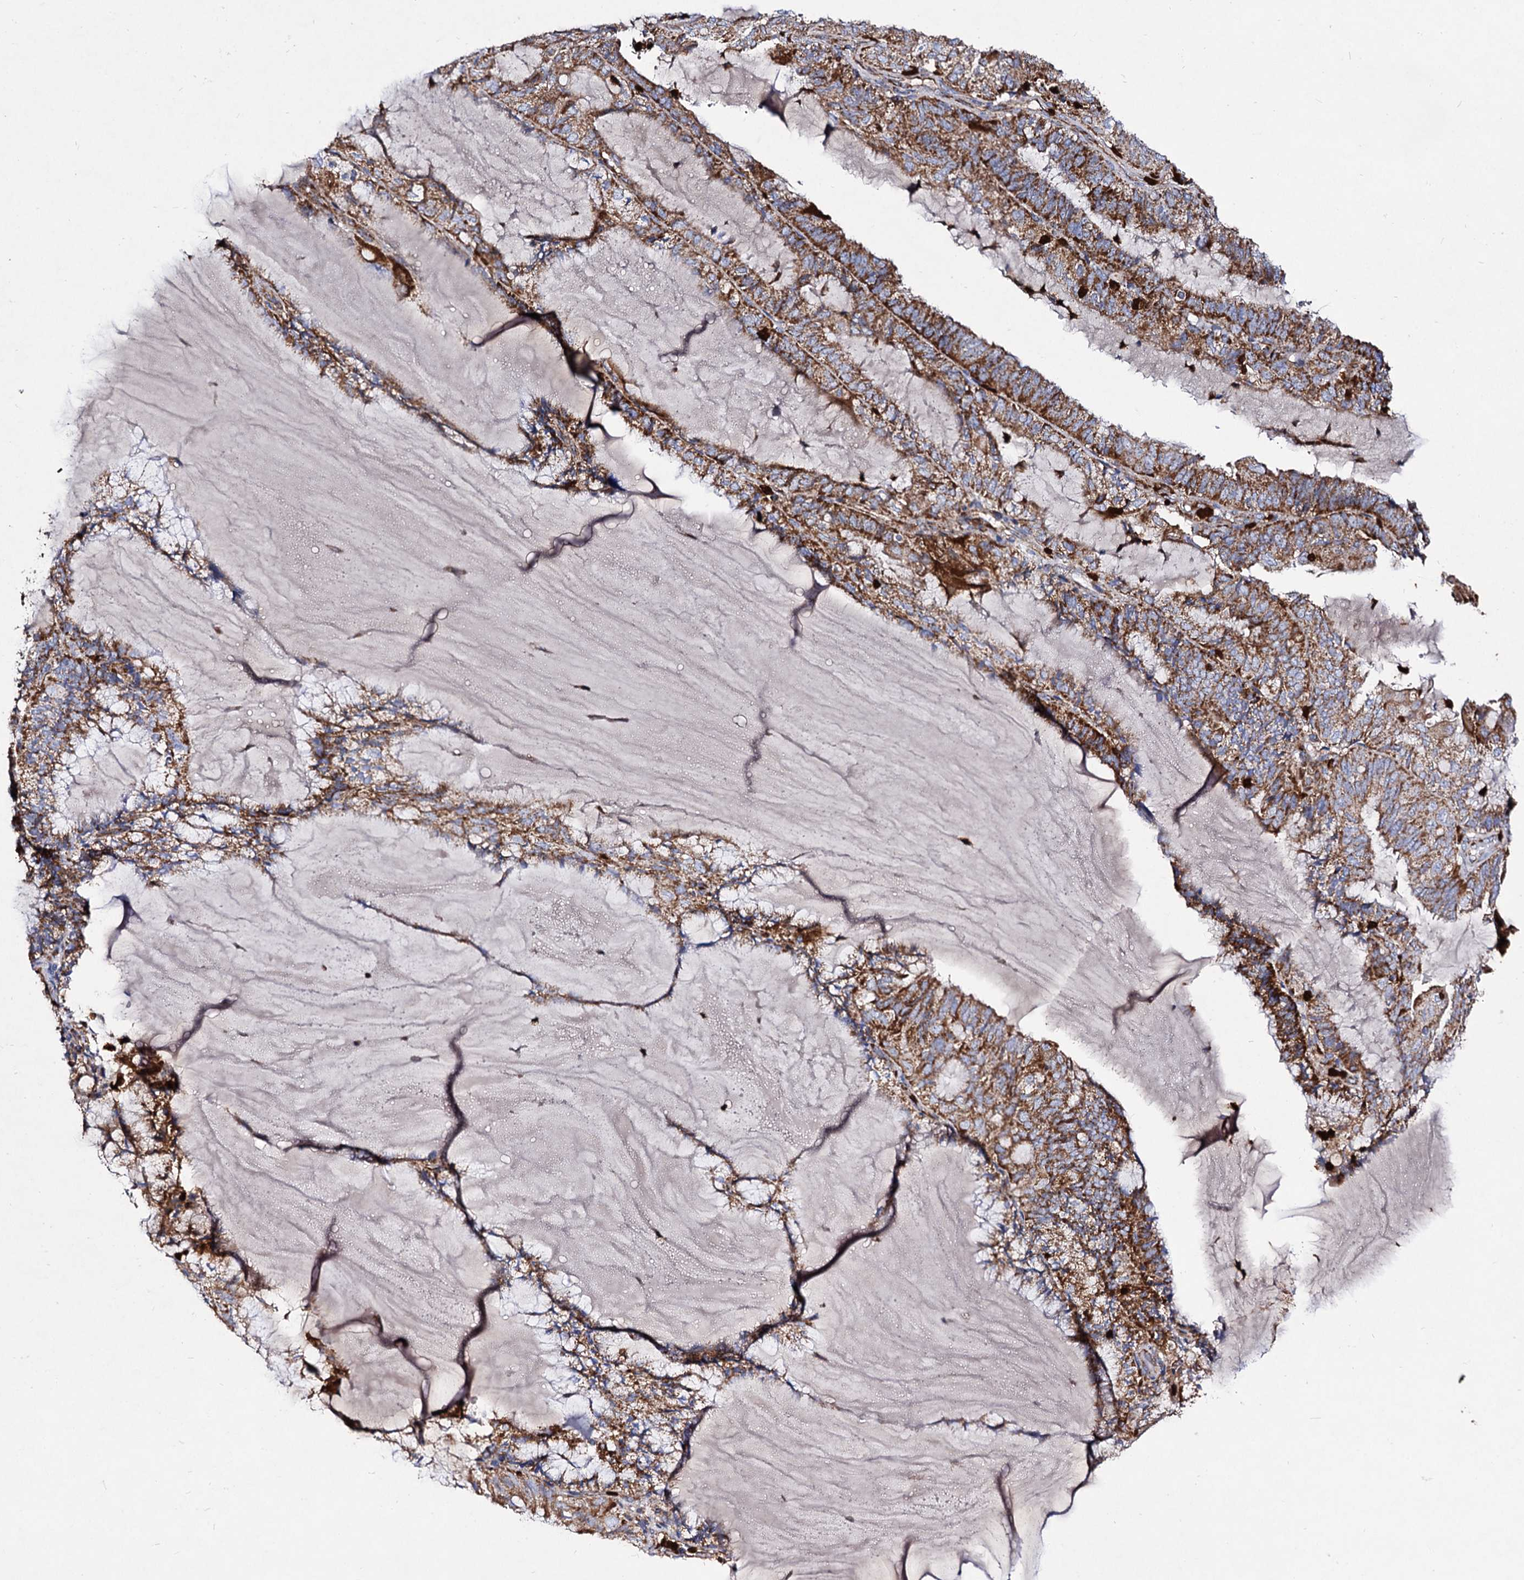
{"staining": {"intensity": "moderate", "quantity": ">75%", "location": "cytoplasmic/membranous"}, "tissue": "endometrial cancer", "cell_type": "Tumor cells", "image_type": "cancer", "snomed": [{"axis": "morphology", "description": "Adenocarcinoma, NOS"}, {"axis": "topography", "description": "Endometrium"}], "caption": "This is a histology image of immunohistochemistry staining of endometrial adenocarcinoma, which shows moderate staining in the cytoplasmic/membranous of tumor cells.", "gene": "ACAD9", "patient": {"sex": "female", "age": 81}}